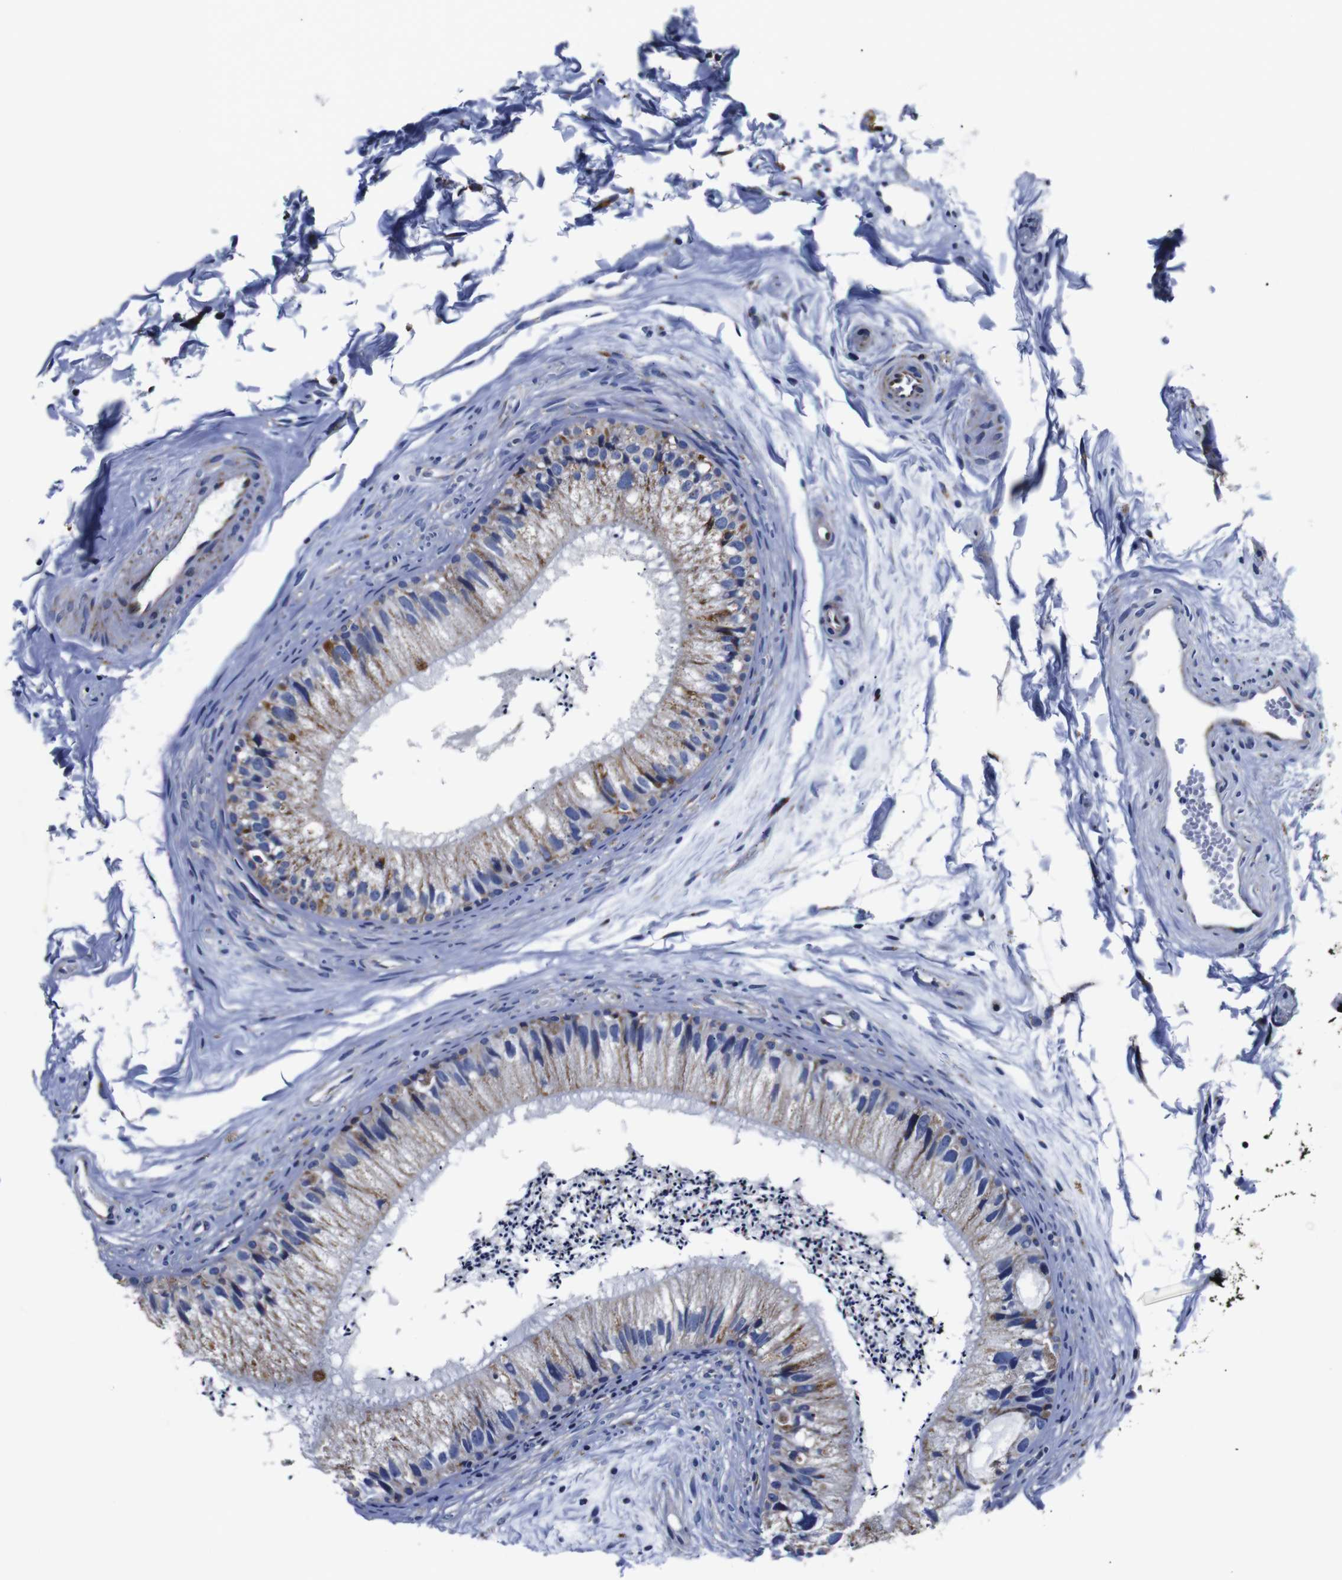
{"staining": {"intensity": "moderate", "quantity": "25%-75%", "location": "cytoplasmic/membranous"}, "tissue": "epididymis", "cell_type": "Glandular cells", "image_type": "normal", "snomed": [{"axis": "morphology", "description": "Normal tissue, NOS"}, {"axis": "topography", "description": "Epididymis"}], "caption": "DAB (3,3'-diaminobenzidine) immunohistochemical staining of unremarkable human epididymis reveals moderate cytoplasmic/membranous protein positivity in approximately 25%-75% of glandular cells.", "gene": "FKBP9", "patient": {"sex": "male", "age": 56}}